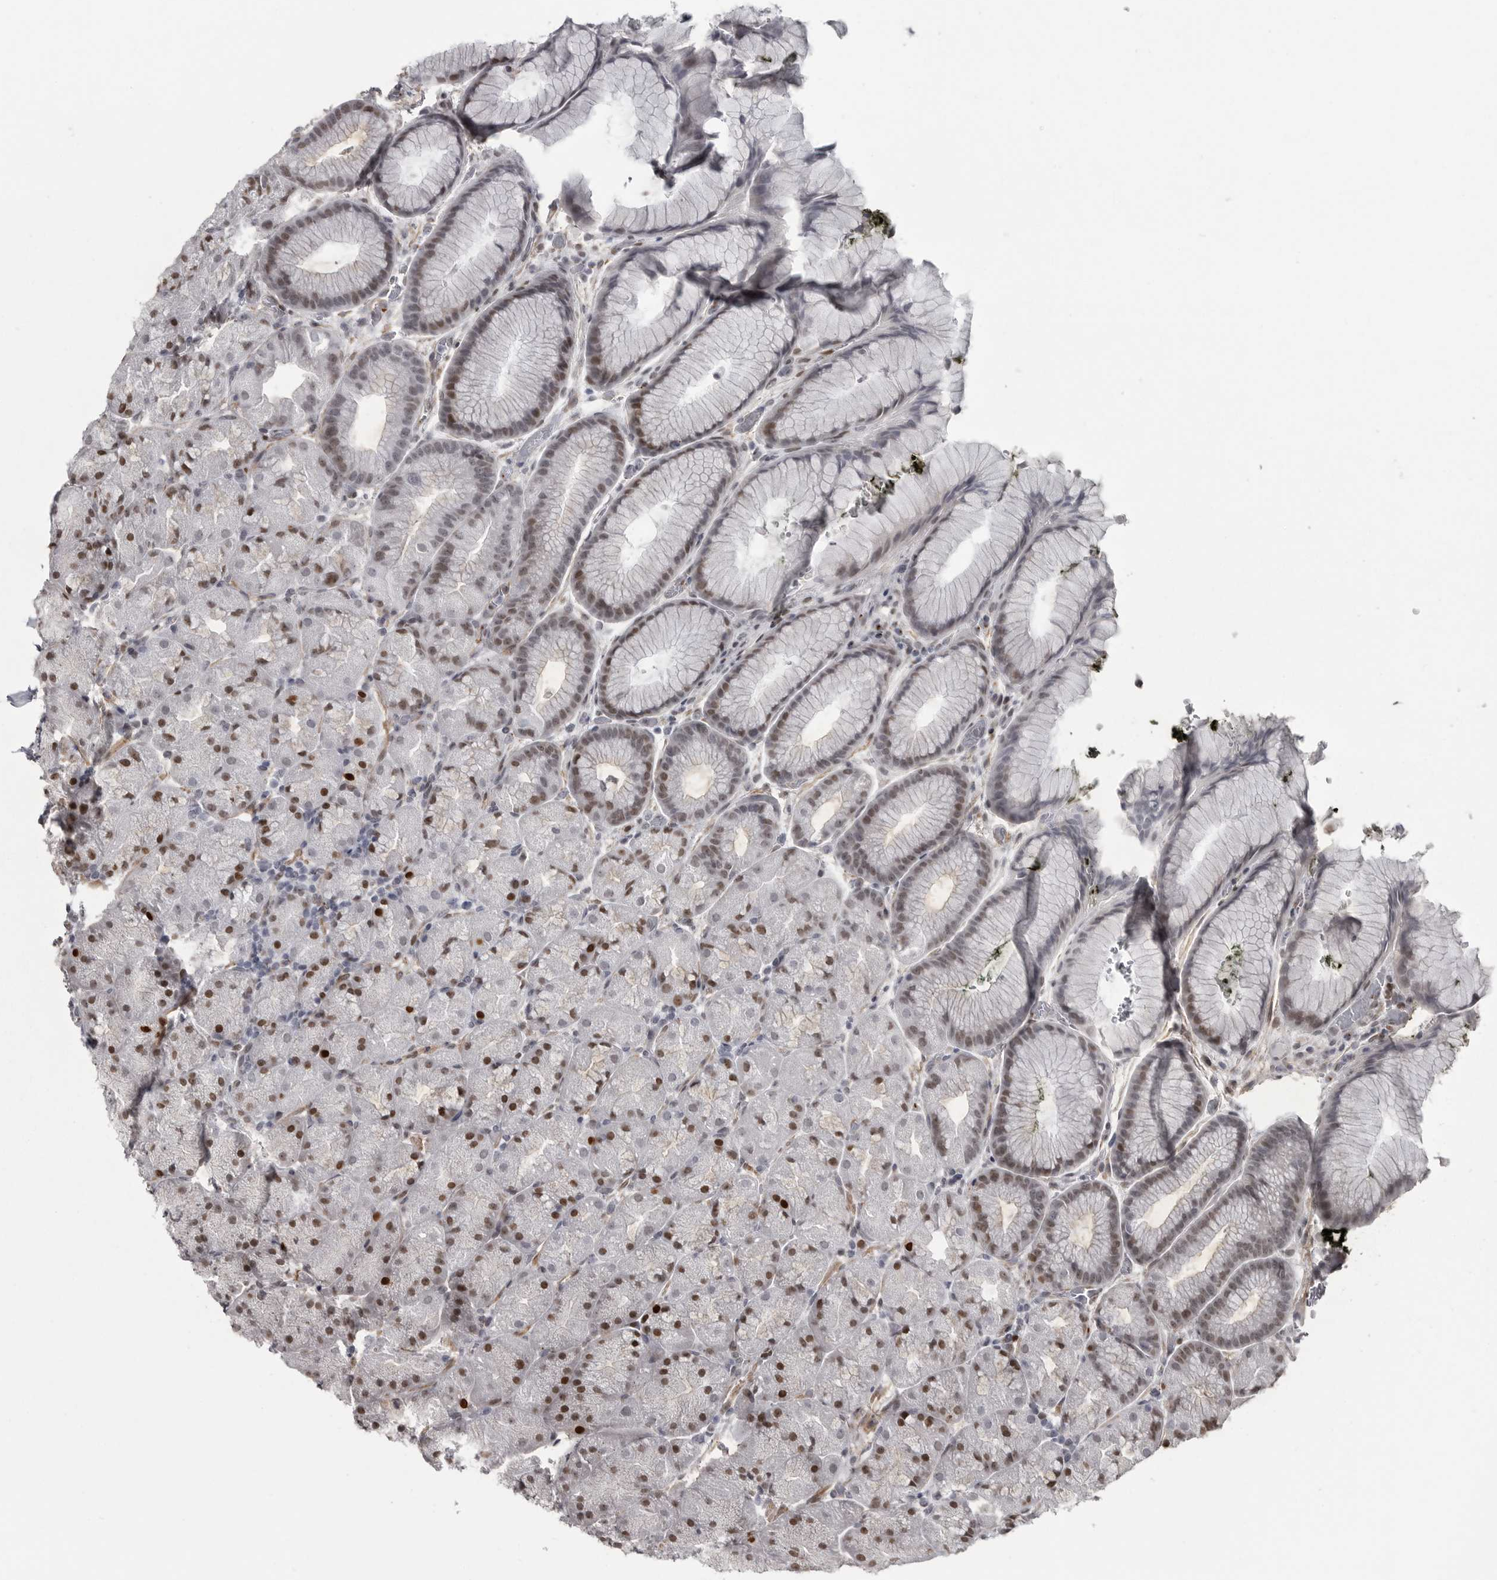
{"staining": {"intensity": "strong", "quantity": "25%-75%", "location": "nuclear"}, "tissue": "stomach", "cell_type": "Glandular cells", "image_type": "normal", "snomed": [{"axis": "morphology", "description": "Normal tissue, NOS"}, {"axis": "topography", "description": "Stomach, upper"}, {"axis": "topography", "description": "Stomach"}], "caption": "Stomach stained with DAB (3,3'-diaminobenzidine) immunohistochemistry reveals high levels of strong nuclear positivity in about 25%-75% of glandular cells. The protein is shown in brown color, while the nuclei are stained blue.", "gene": "HMGN3", "patient": {"sex": "male", "age": 48}}